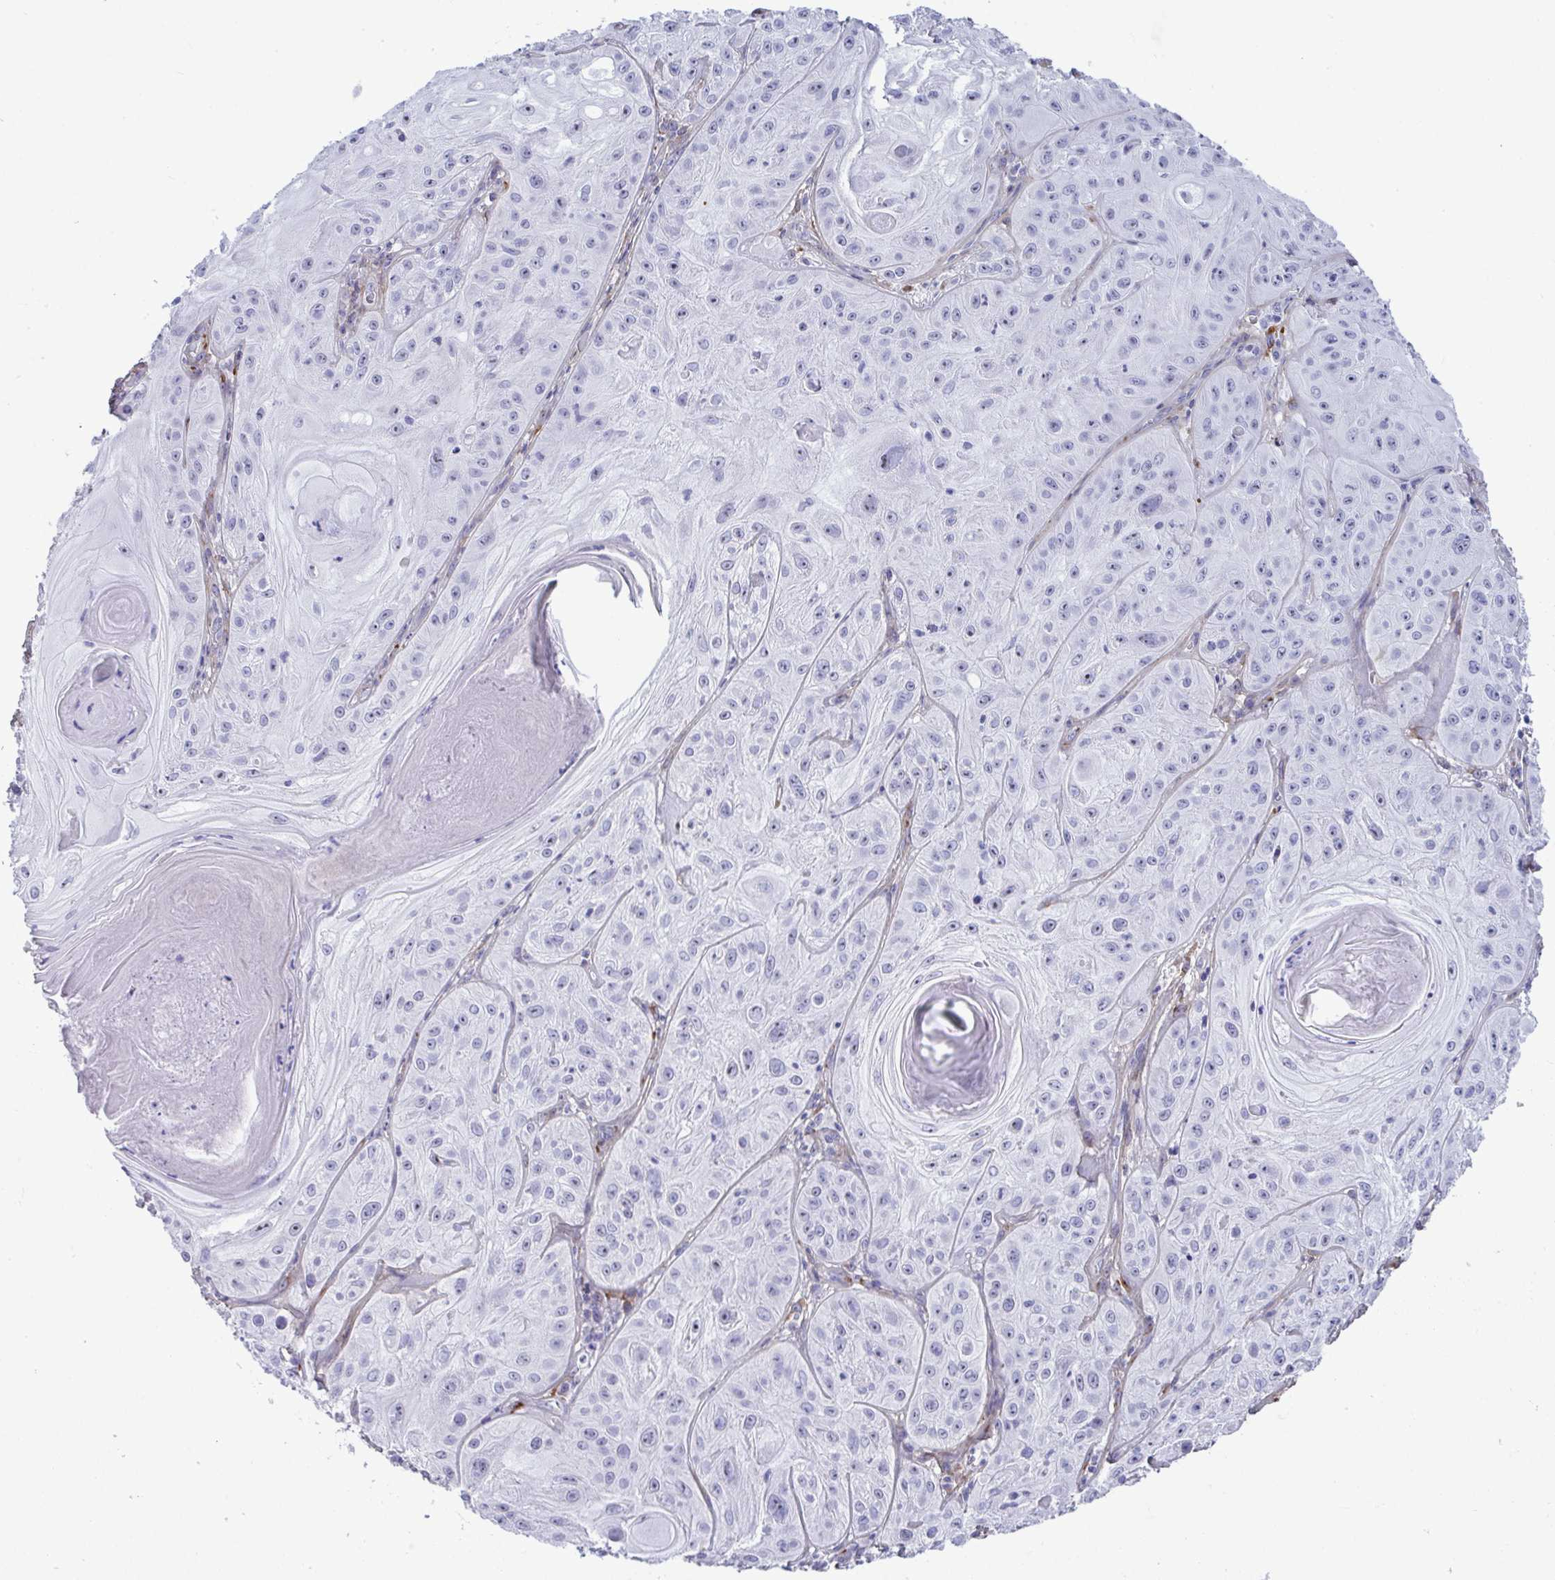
{"staining": {"intensity": "negative", "quantity": "none", "location": "none"}, "tissue": "skin cancer", "cell_type": "Tumor cells", "image_type": "cancer", "snomed": [{"axis": "morphology", "description": "Squamous cell carcinoma, NOS"}, {"axis": "topography", "description": "Skin"}], "caption": "Tumor cells are negative for protein expression in human skin cancer. (DAB immunohistochemistry (IHC), high magnification).", "gene": "LHFPL6", "patient": {"sex": "male", "age": 85}}